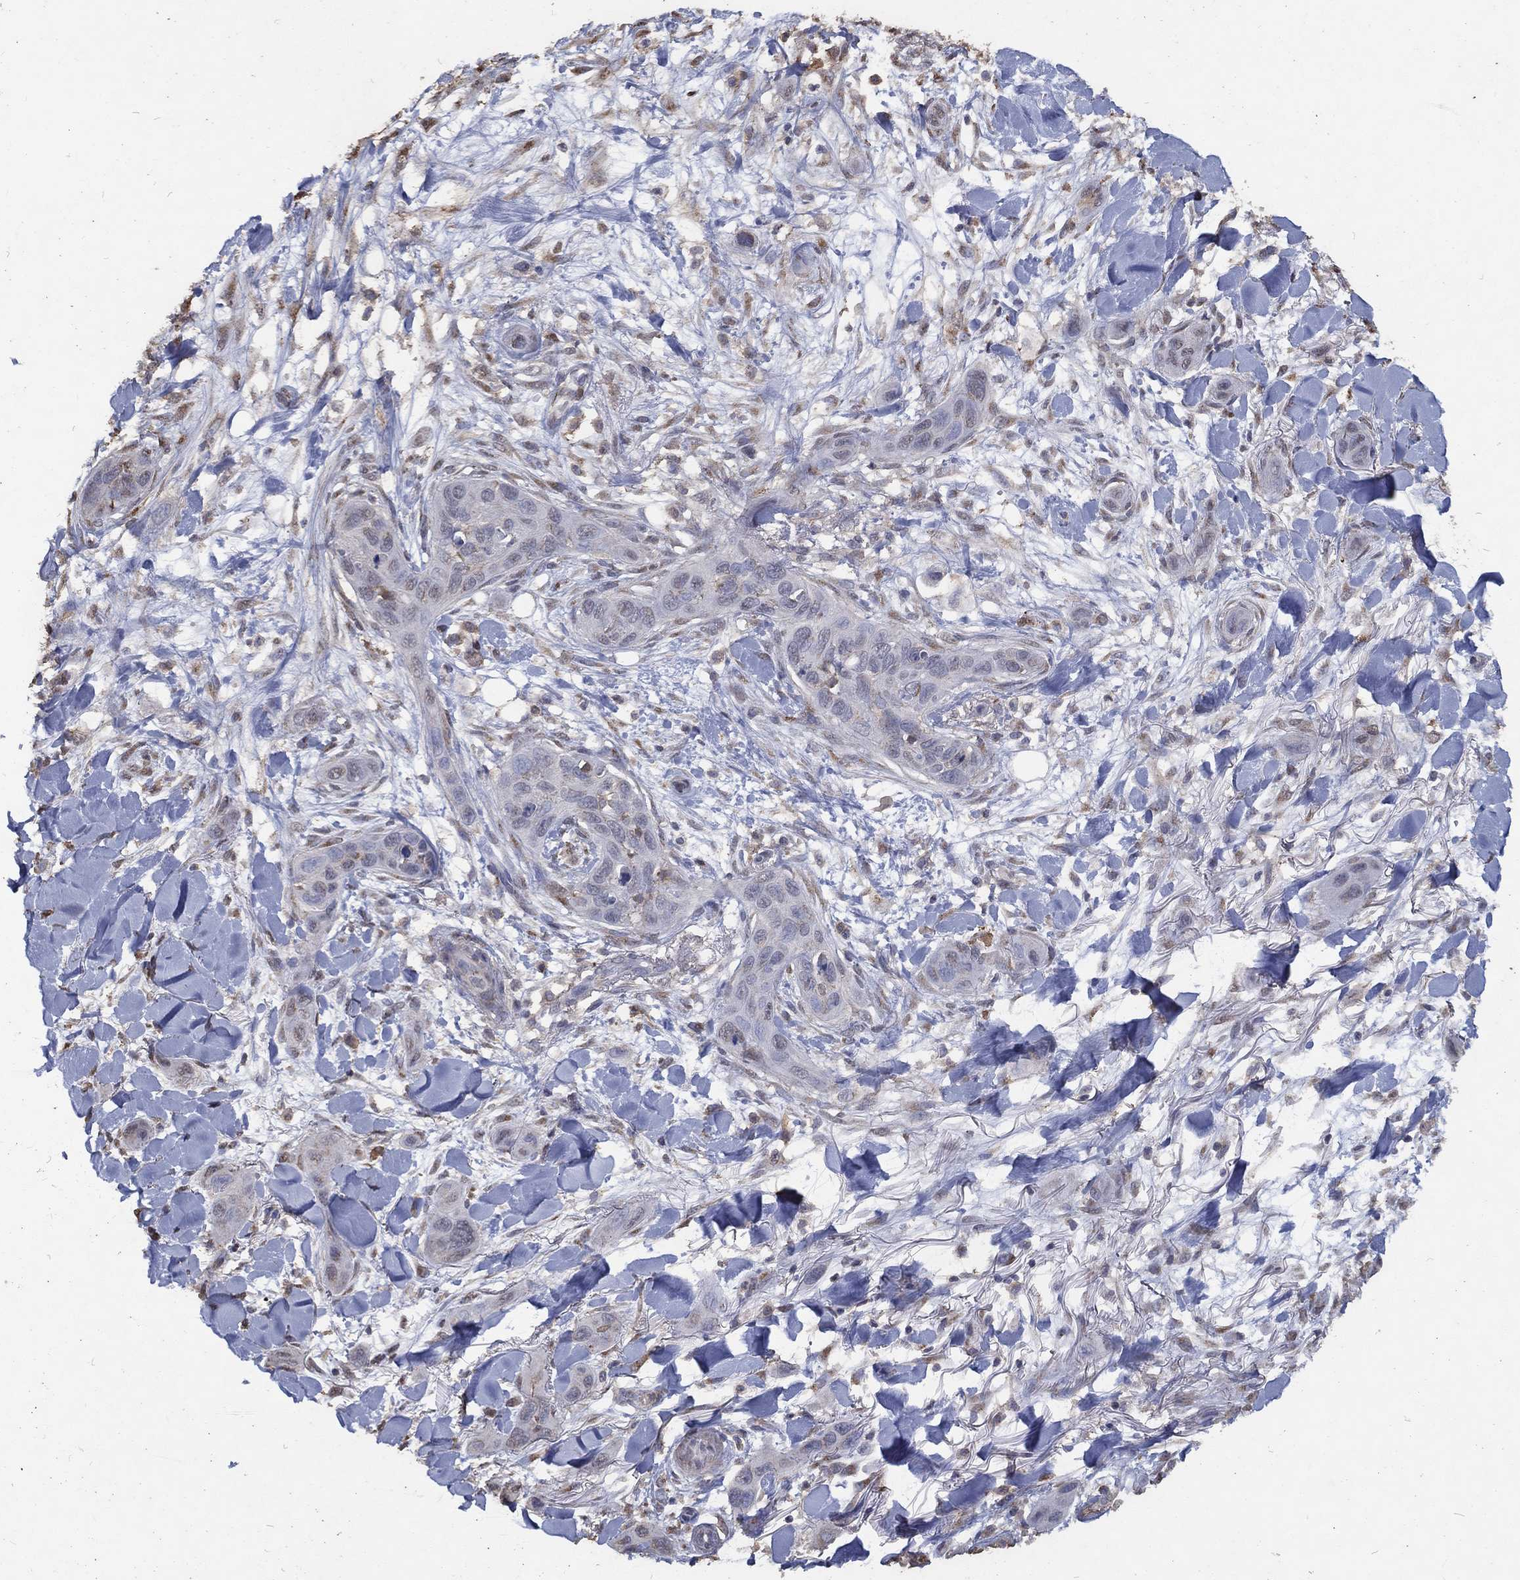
{"staining": {"intensity": "negative", "quantity": "none", "location": "none"}, "tissue": "skin cancer", "cell_type": "Tumor cells", "image_type": "cancer", "snomed": [{"axis": "morphology", "description": "Squamous cell carcinoma, NOS"}, {"axis": "topography", "description": "Skin"}], "caption": "A high-resolution micrograph shows IHC staining of skin cancer, which reveals no significant expression in tumor cells.", "gene": "GPR183", "patient": {"sex": "male", "age": 78}}